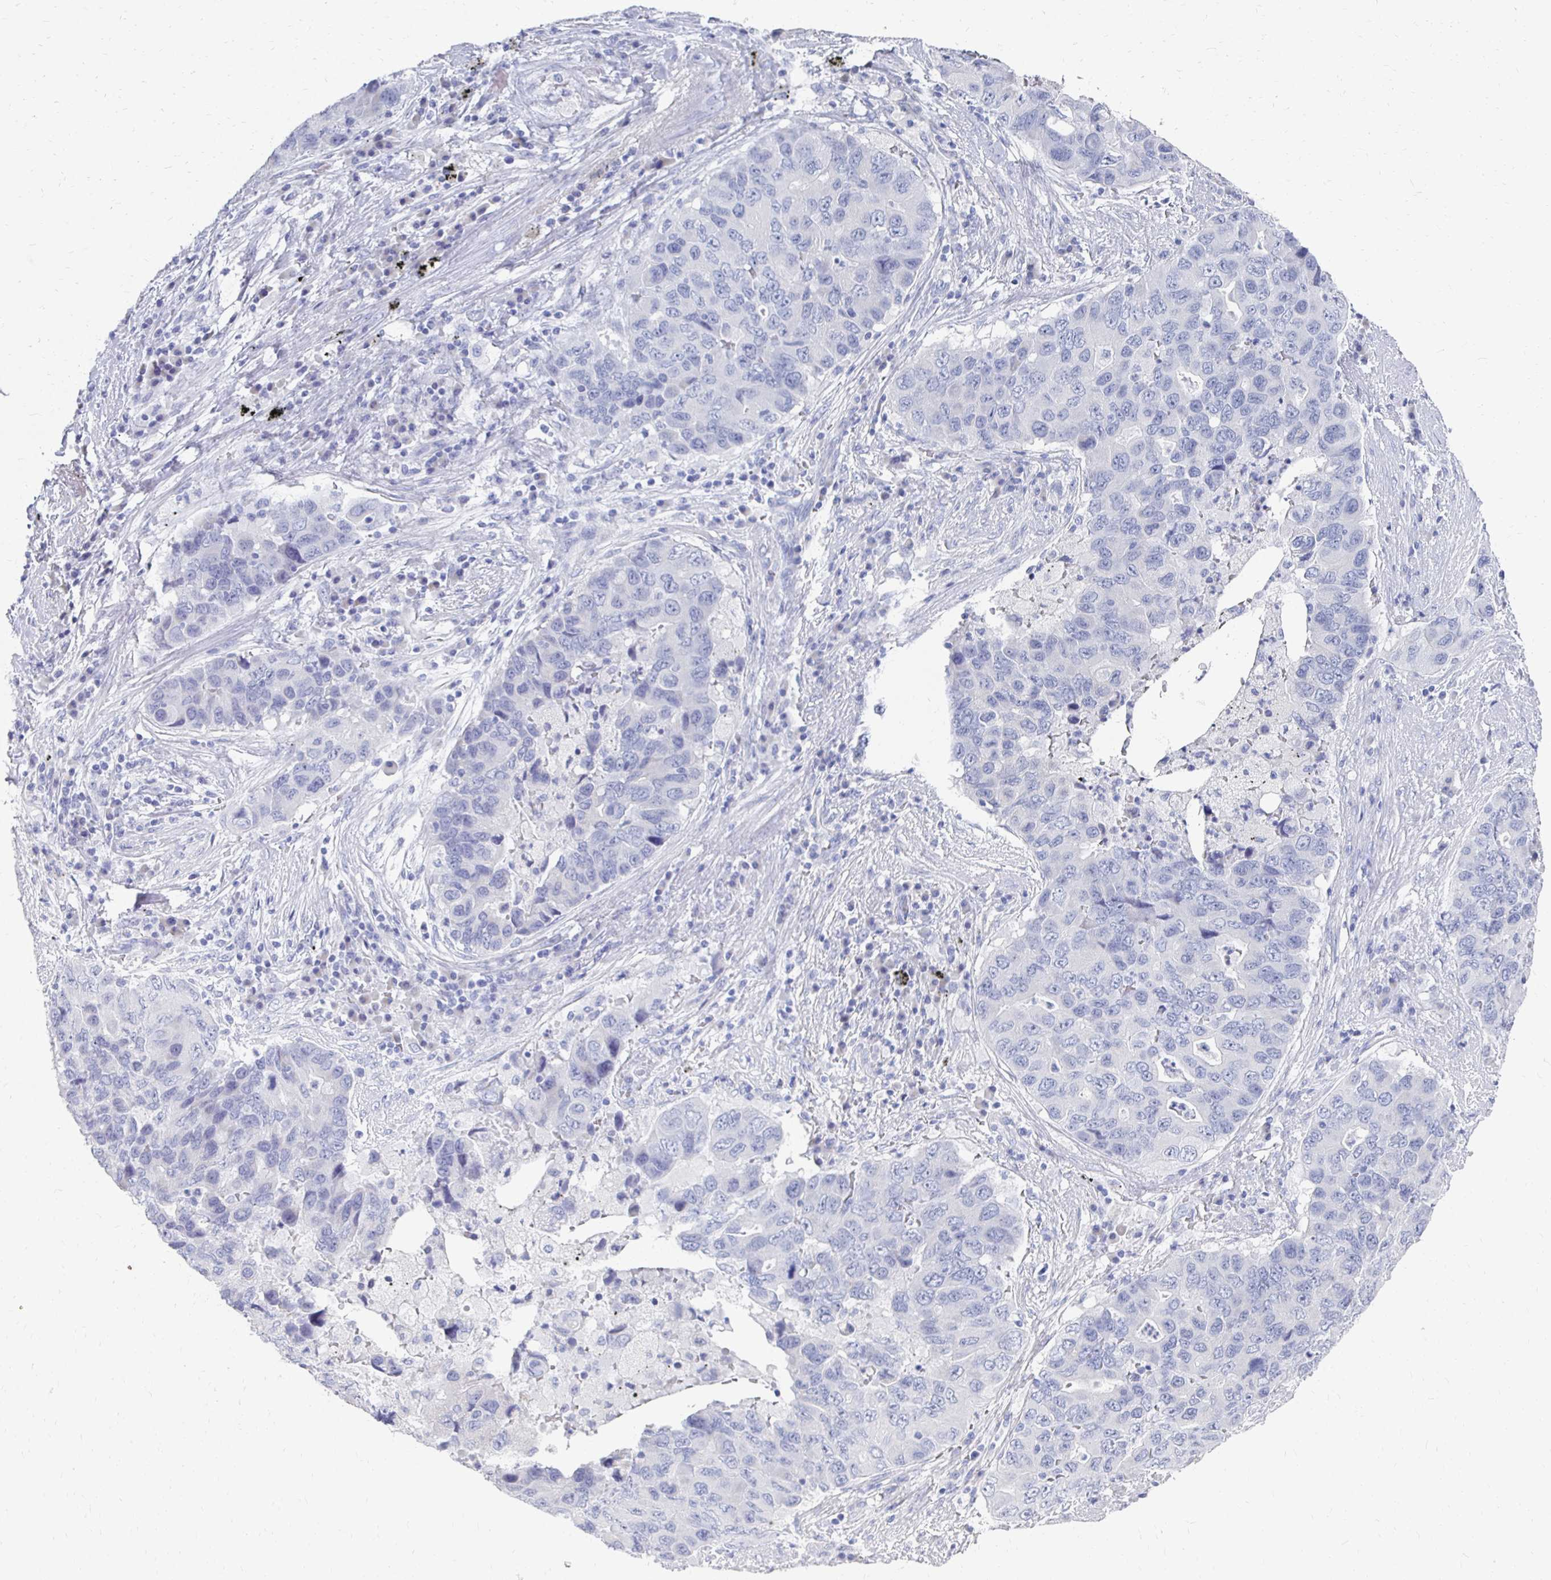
{"staining": {"intensity": "negative", "quantity": "none", "location": "none"}, "tissue": "lung cancer", "cell_type": "Tumor cells", "image_type": "cancer", "snomed": [{"axis": "morphology", "description": "Adenocarcinoma, NOS"}, {"axis": "morphology", "description": "Adenocarcinoma, metastatic, NOS"}, {"axis": "topography", "description": "Lymph node"}, {"axis": "topography", "description": "Lung"}], "caption": "High power microscopy histopathology image of an IHC photomicrograph of adenocarcinoma (lung), revealing no significant positivity in tumor cells. Brightfield microscopy of IHC stained with DAB (brown) and hematoxylin (blue), captured at high magnification.", "gene": "SYCP3", "patient": {"sex": "female", "age": 54}}